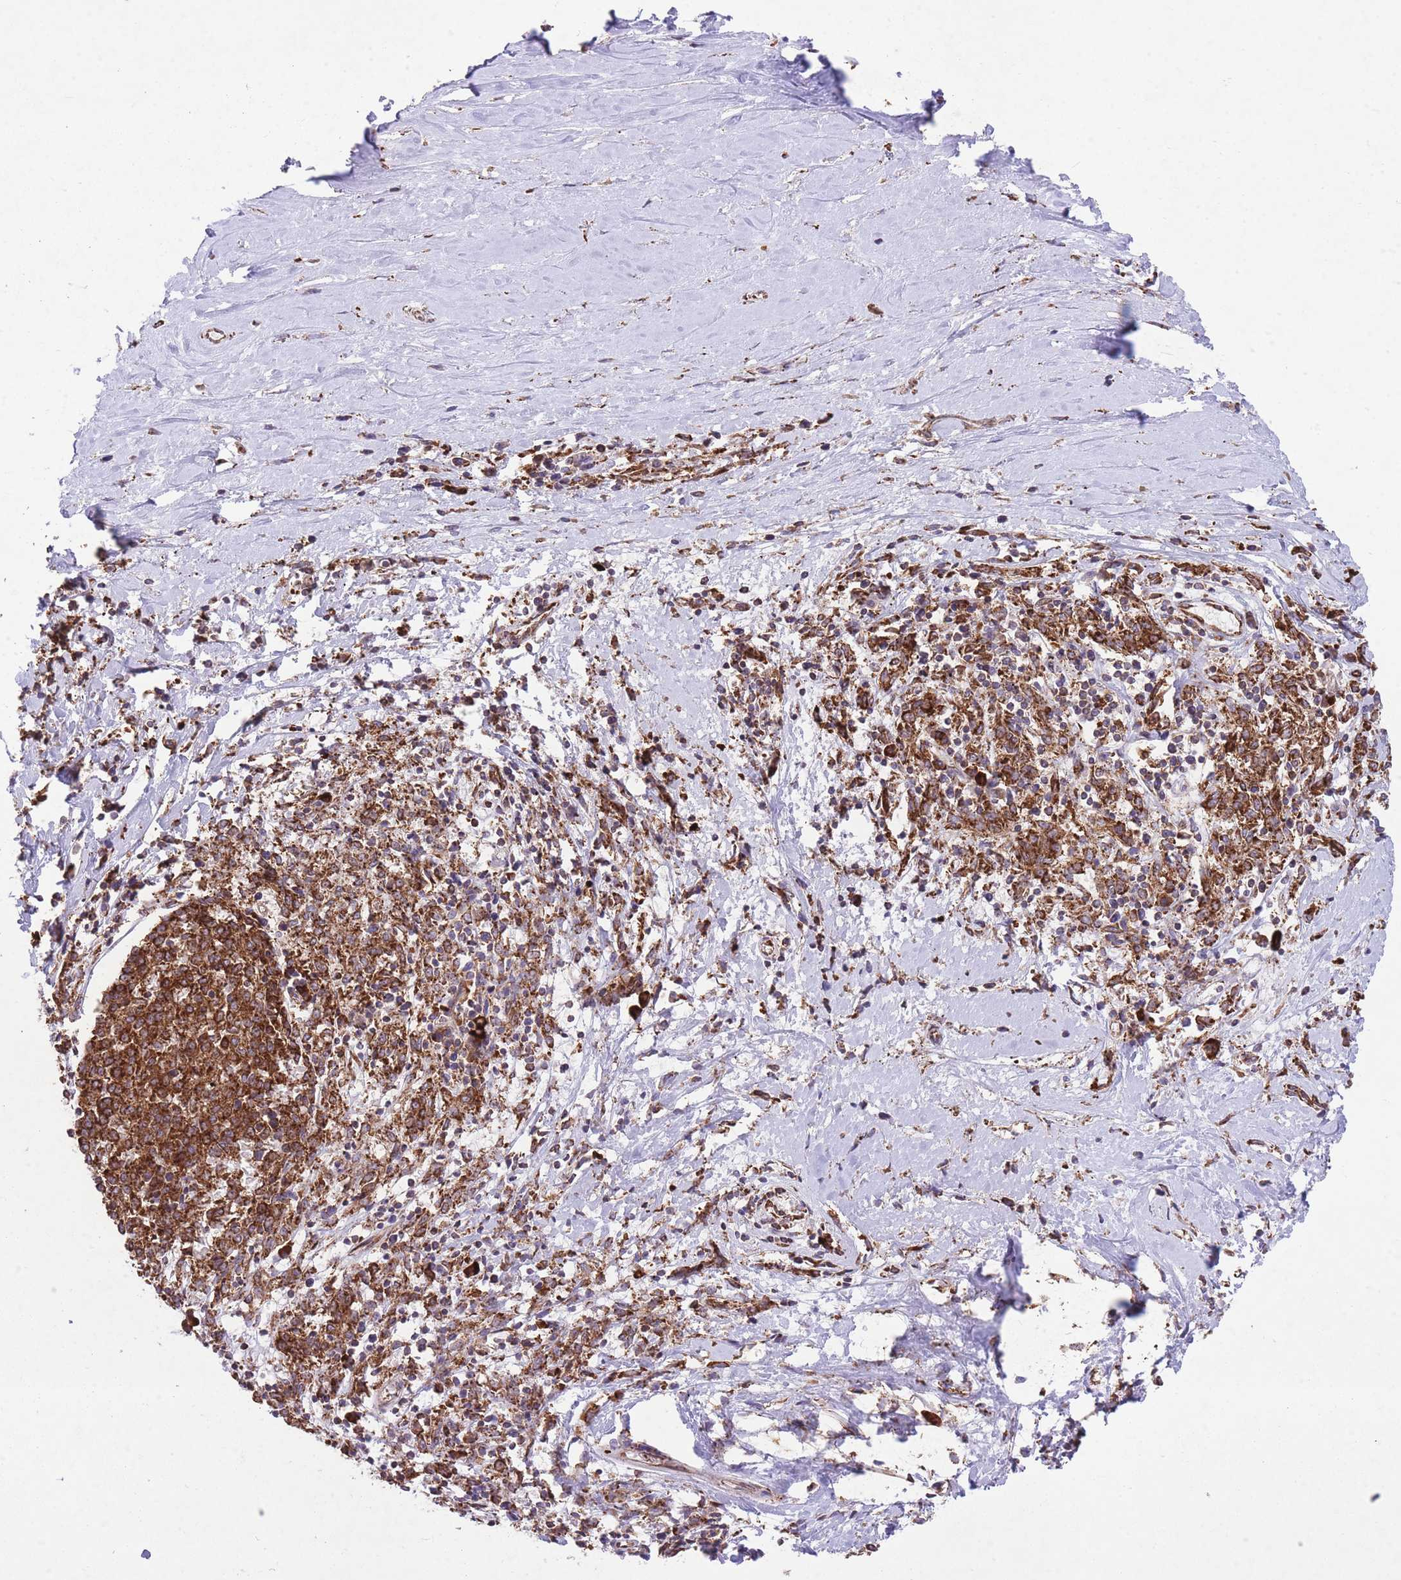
{"staining": {"intensity": "strong", "quantity": ">75%", "location": "cytoplasmic/membranous"}, "tissue": "melanoma", "cell_type": "Tumor cells", "image_type": "cancer", "snomed": [{"axis": "morphology", "description": "Malignant melanoma, NOS"}, {"axis": "topography", "description": "Skin"}], "caption": "Melanoma tissue displays strong cytoplasmic/membranous staining in about >75% of tumor cells, visualized by immunohistochemistry. Using DAB (brown) and hematoxylin (blue) stains, captured at high magnification using brightfield microscopy.", "gene": "TTLL3", "patient": {"sex": "female", "age": 72}}